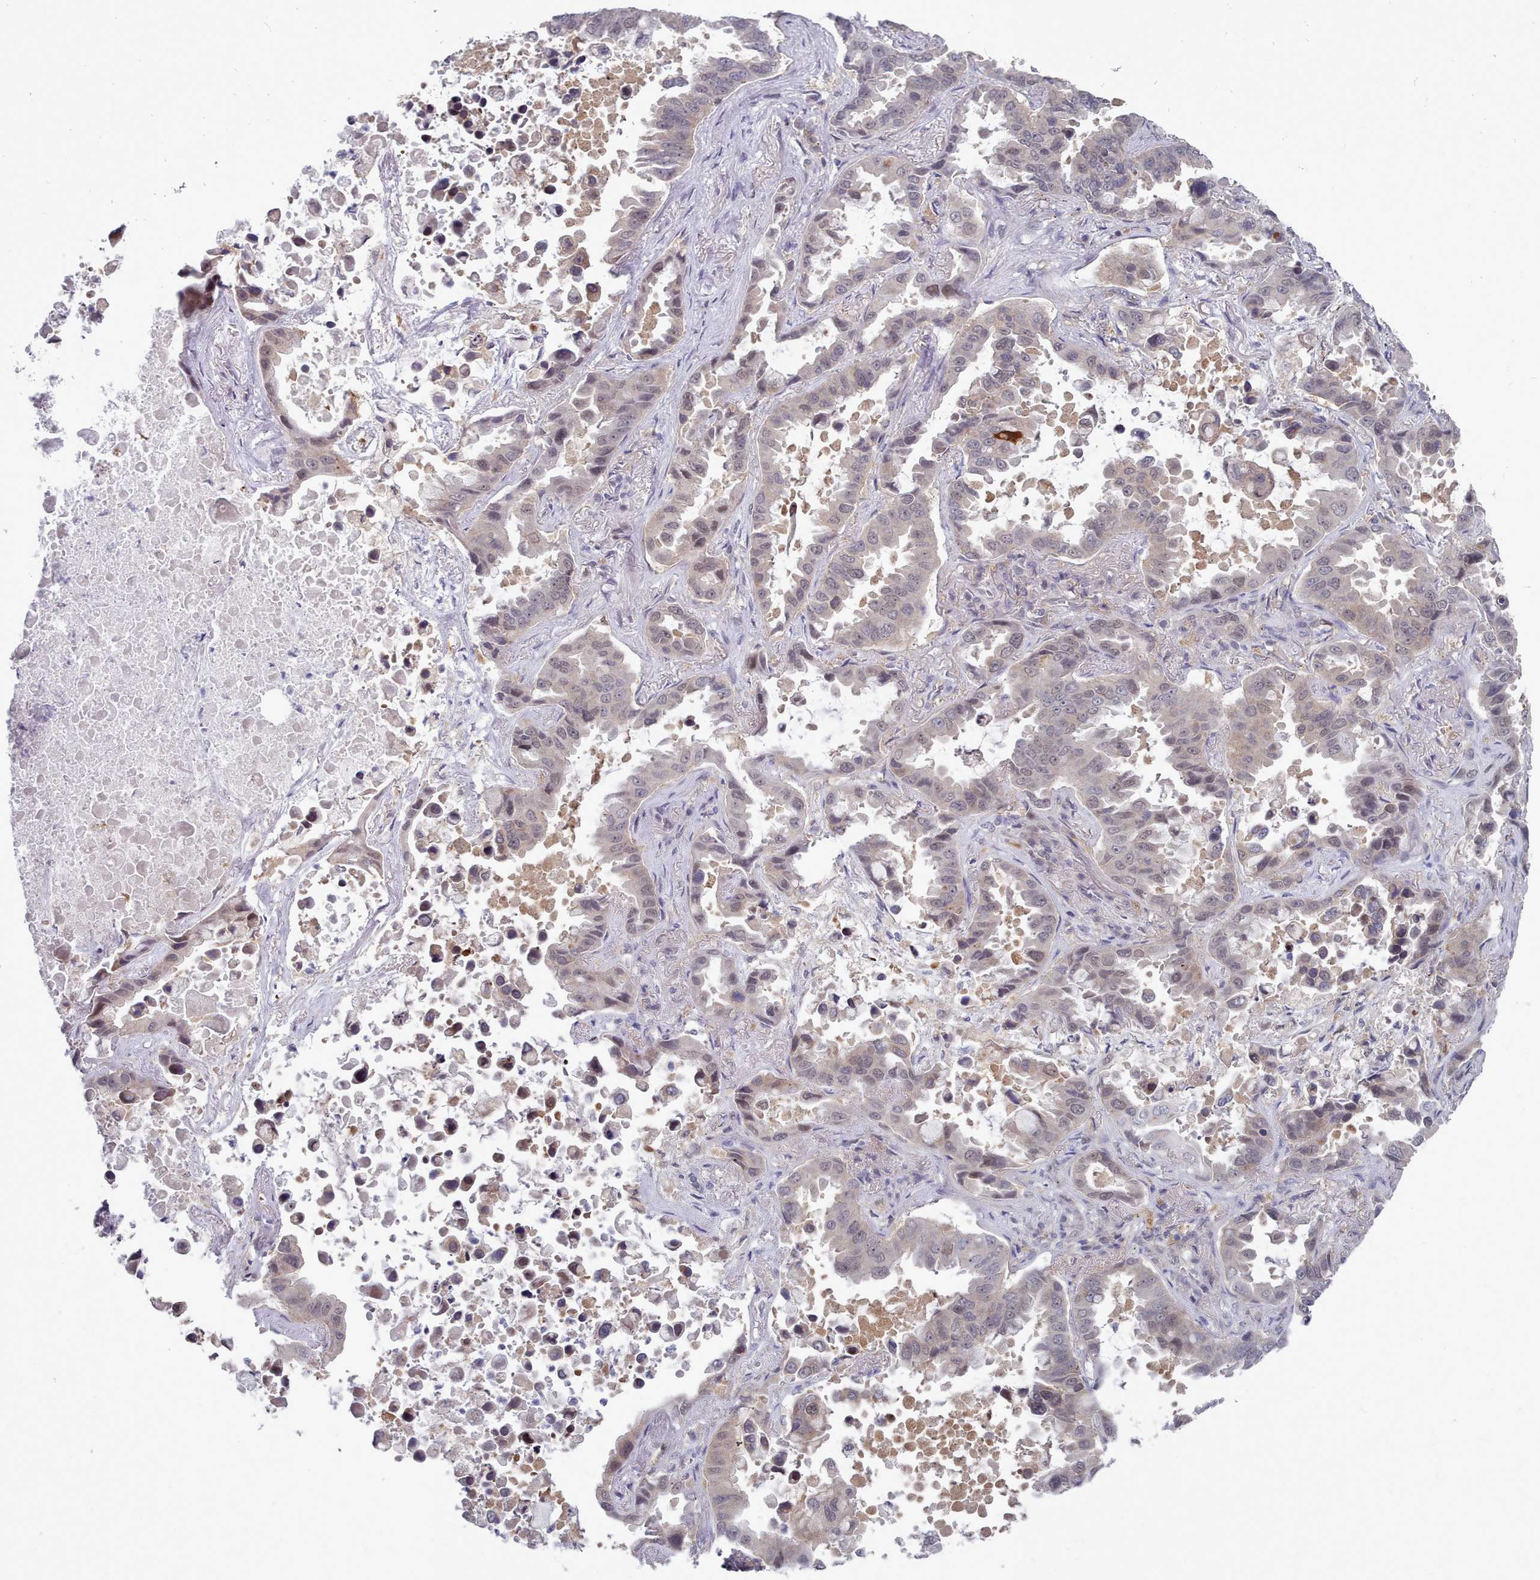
{"staining": {"intensity": "weak", "quantity": "<25%", "location": "nuclear"}, "tissue": "lung cancer", "cell_type": "Tumor cells", "image_type": "cancer", "snomed": [{"axis": "morphology", "description": "Adenocarcinoma, NOS"}, {"axis": "topography", "description": "Lung"}], "caption": "This is an immunohistochemistry (IHC) histopathology image of human lung adenocarcinoma. There is no expression in tumor cells.", "gene": "GINS1", "patient": {"sex": "male", "age": 64}}